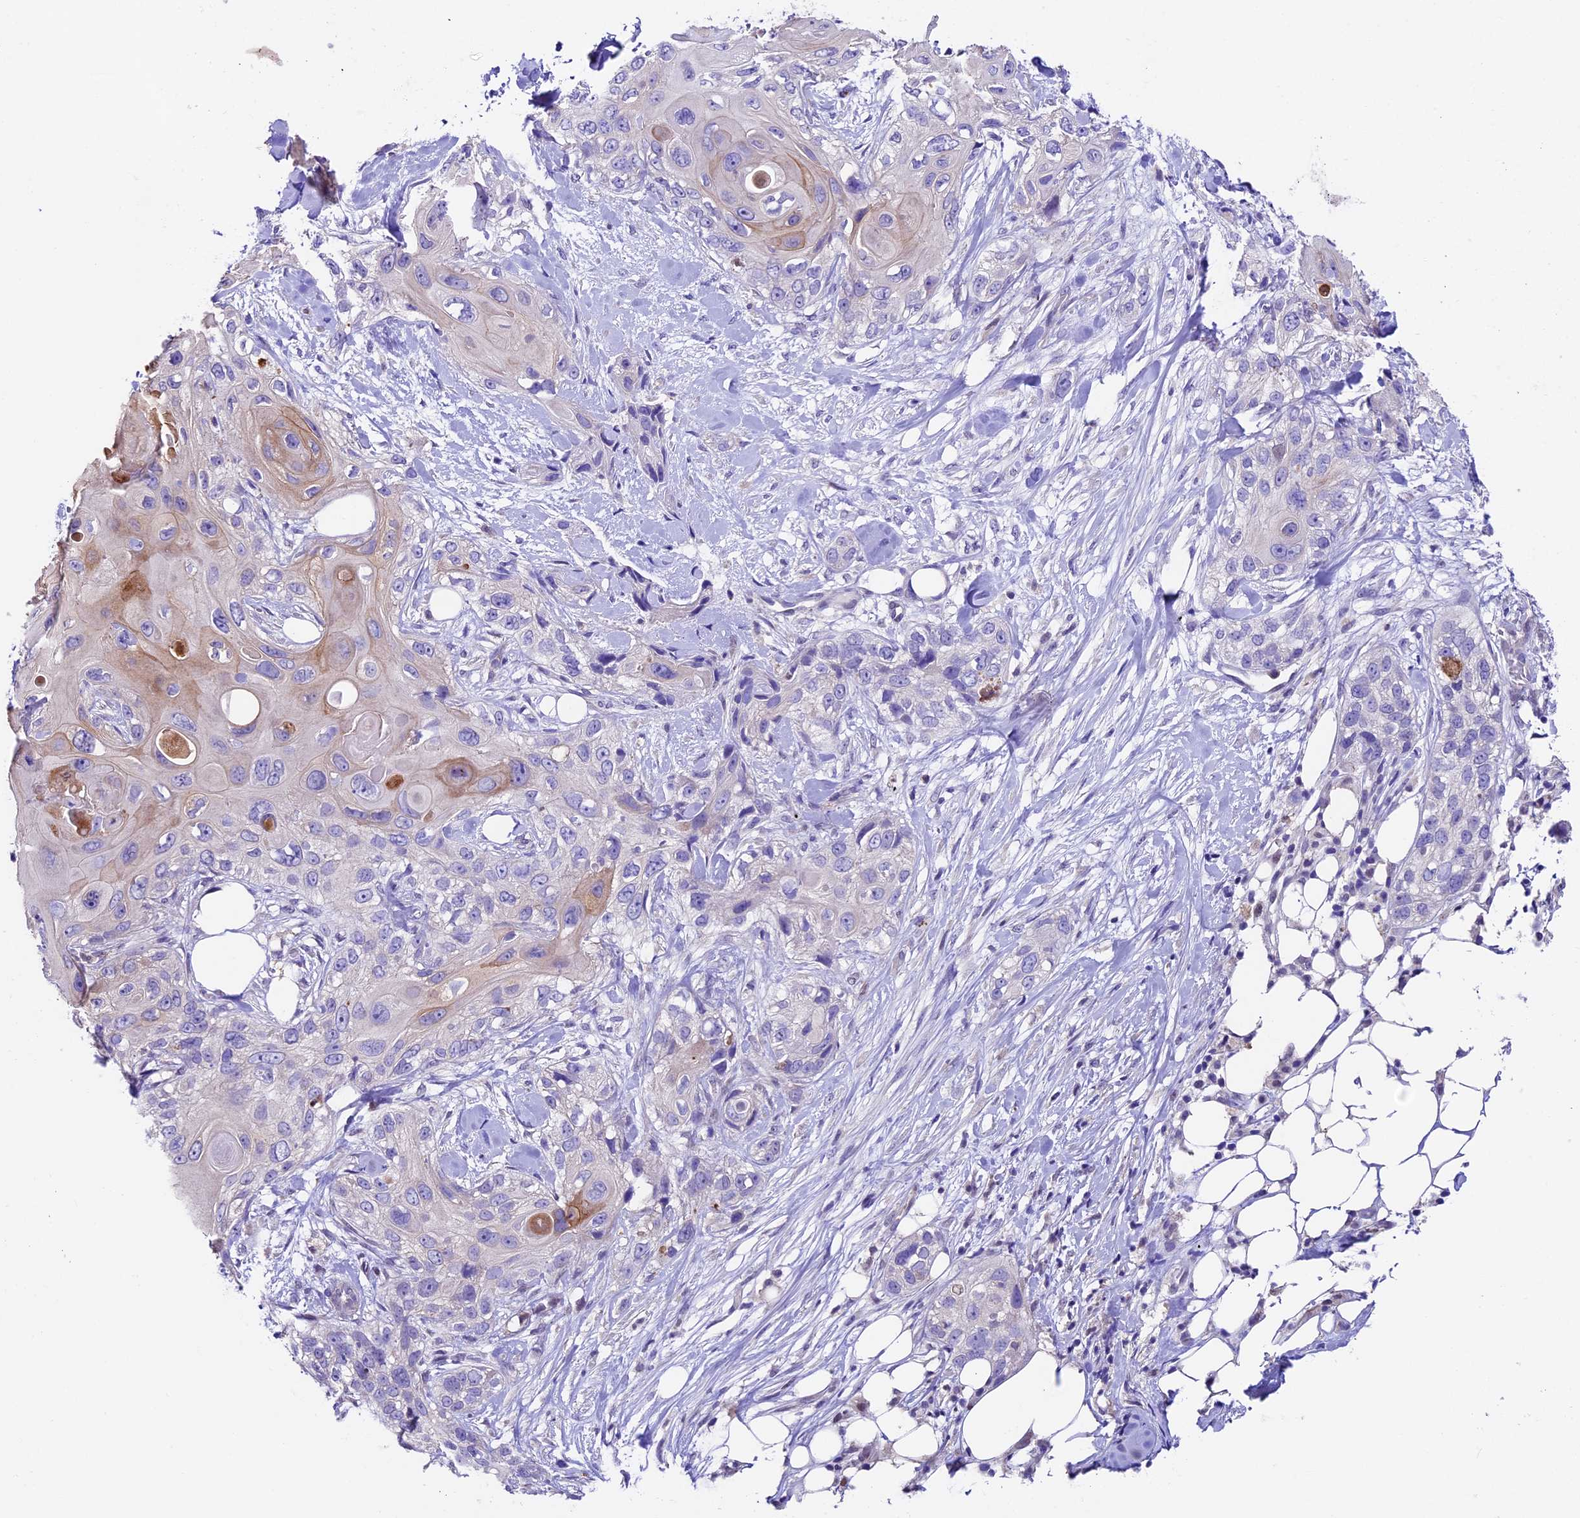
{"staining": {"intensity": "weak", "quantity": "<25%", "location": "cytoplasmic/membranous"}, "tissue": "skin cancer", "cell_type": "Tumor cells", "image_type": "cancer", "snomed": [{"axis": "morphology", "description": "Normal tissue, NOS"}, {"axis": "morphology", "description": "Squamous cell carcinoma, NOS"}, {"axis": "topography", "description": "Skin"}], "caption": "This is an immunohistochemistry micrograph of human skin cancer. There is no positivity in tumor cells.", "gene": "SBNO2", "patient": {"sex": "male", "age": 72}}